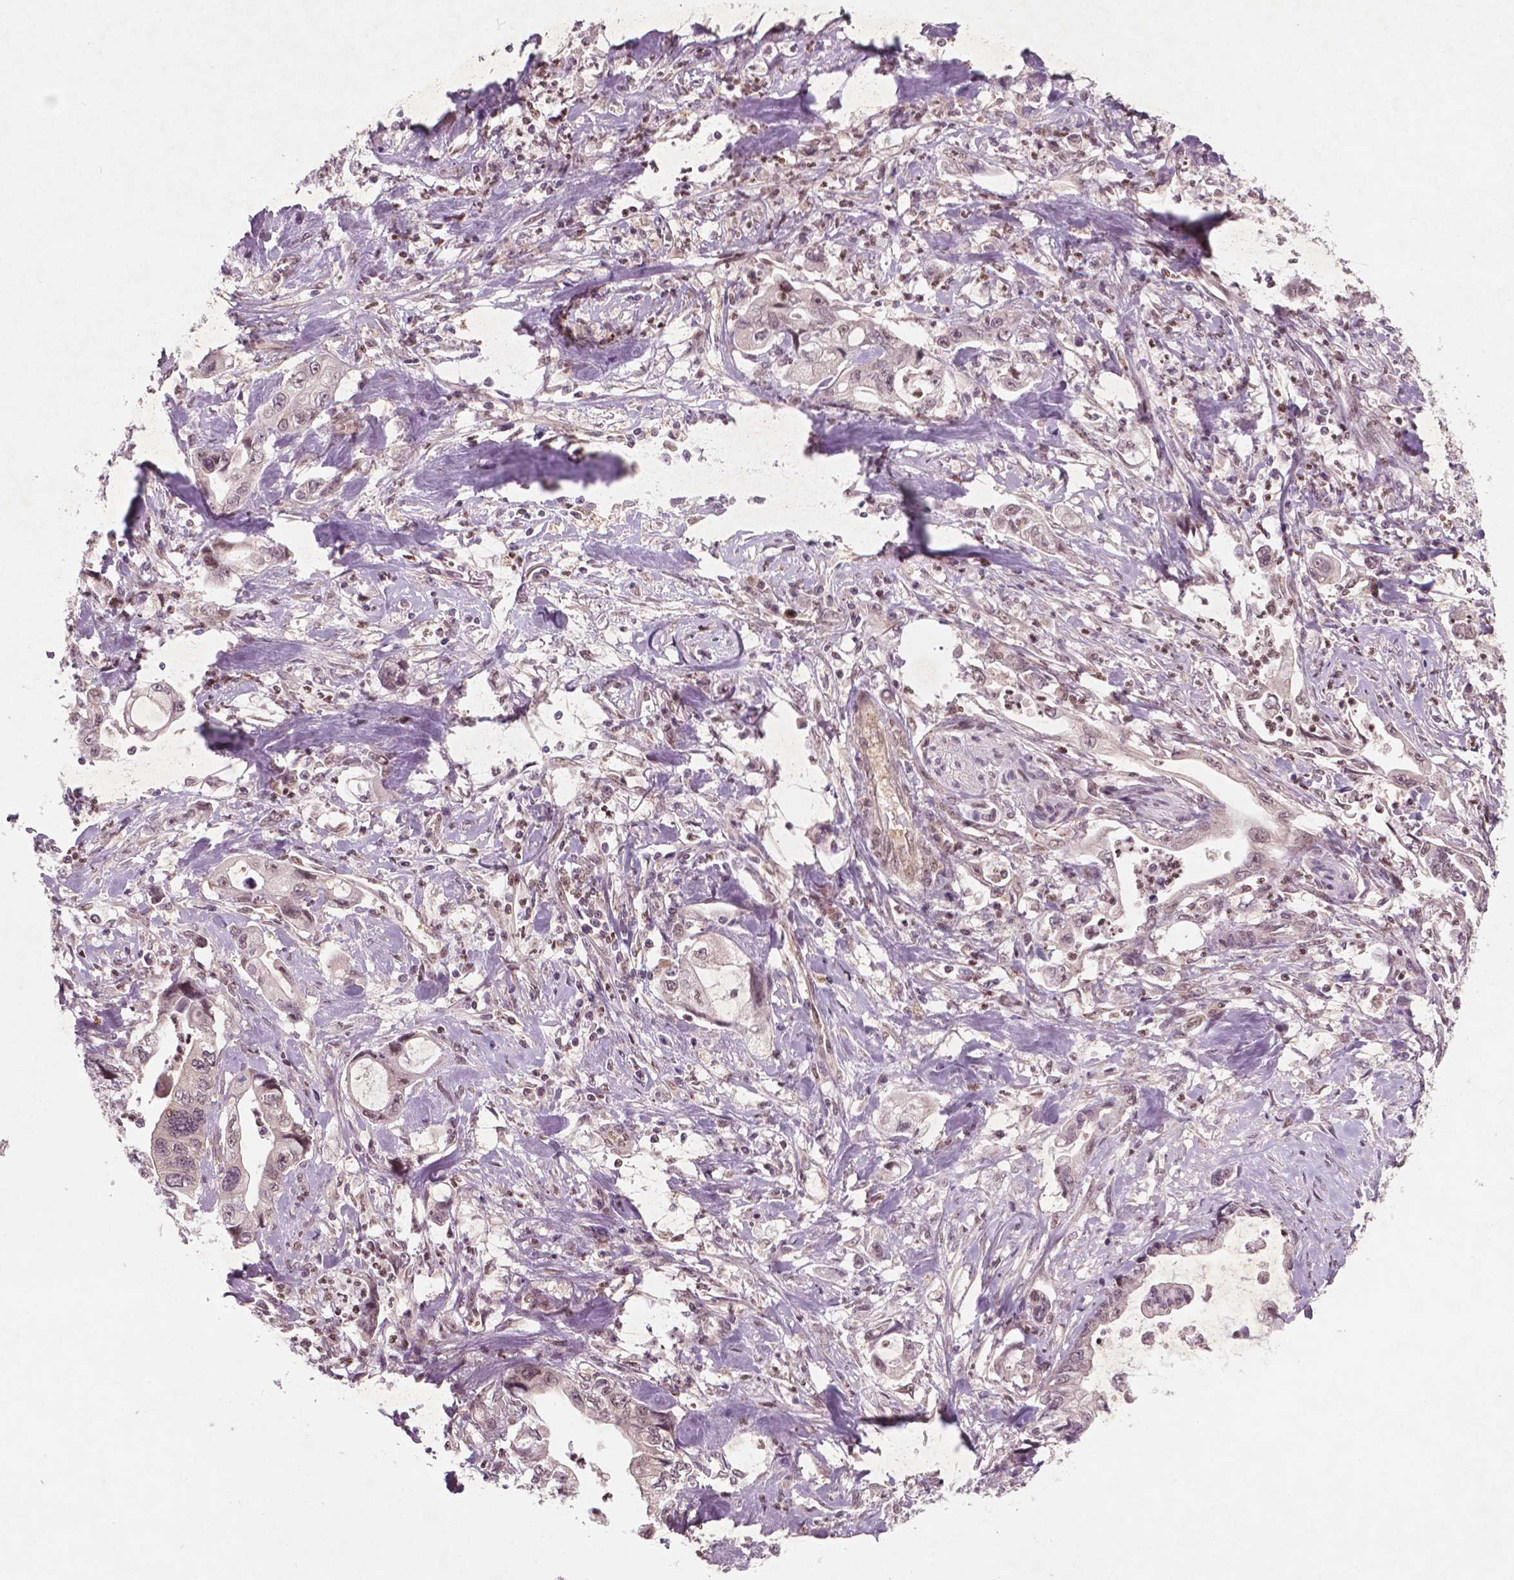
{"staining": {"intensity": "weak", "quantity": "25%-75%", "location": "nuclear"}, "tissue": "stomach cancer", "cell_type": "Tumor cells", "image_type": "cancer", "snomed": [{"axis": "morphology", "description": "Adenocarcinoma, NOS"}, {"axis": "topography", "description": "Pancreas"}, {"axis": "topography", "description": "Stomach, upper"}], "caption": "Human stomach cancer stained with a brown dye exhibits weak nuclear positive staining in about 25%-75% of tumor cells.", "gene": "NFAT5", "patient": {"sex": "male", "age": 77}}